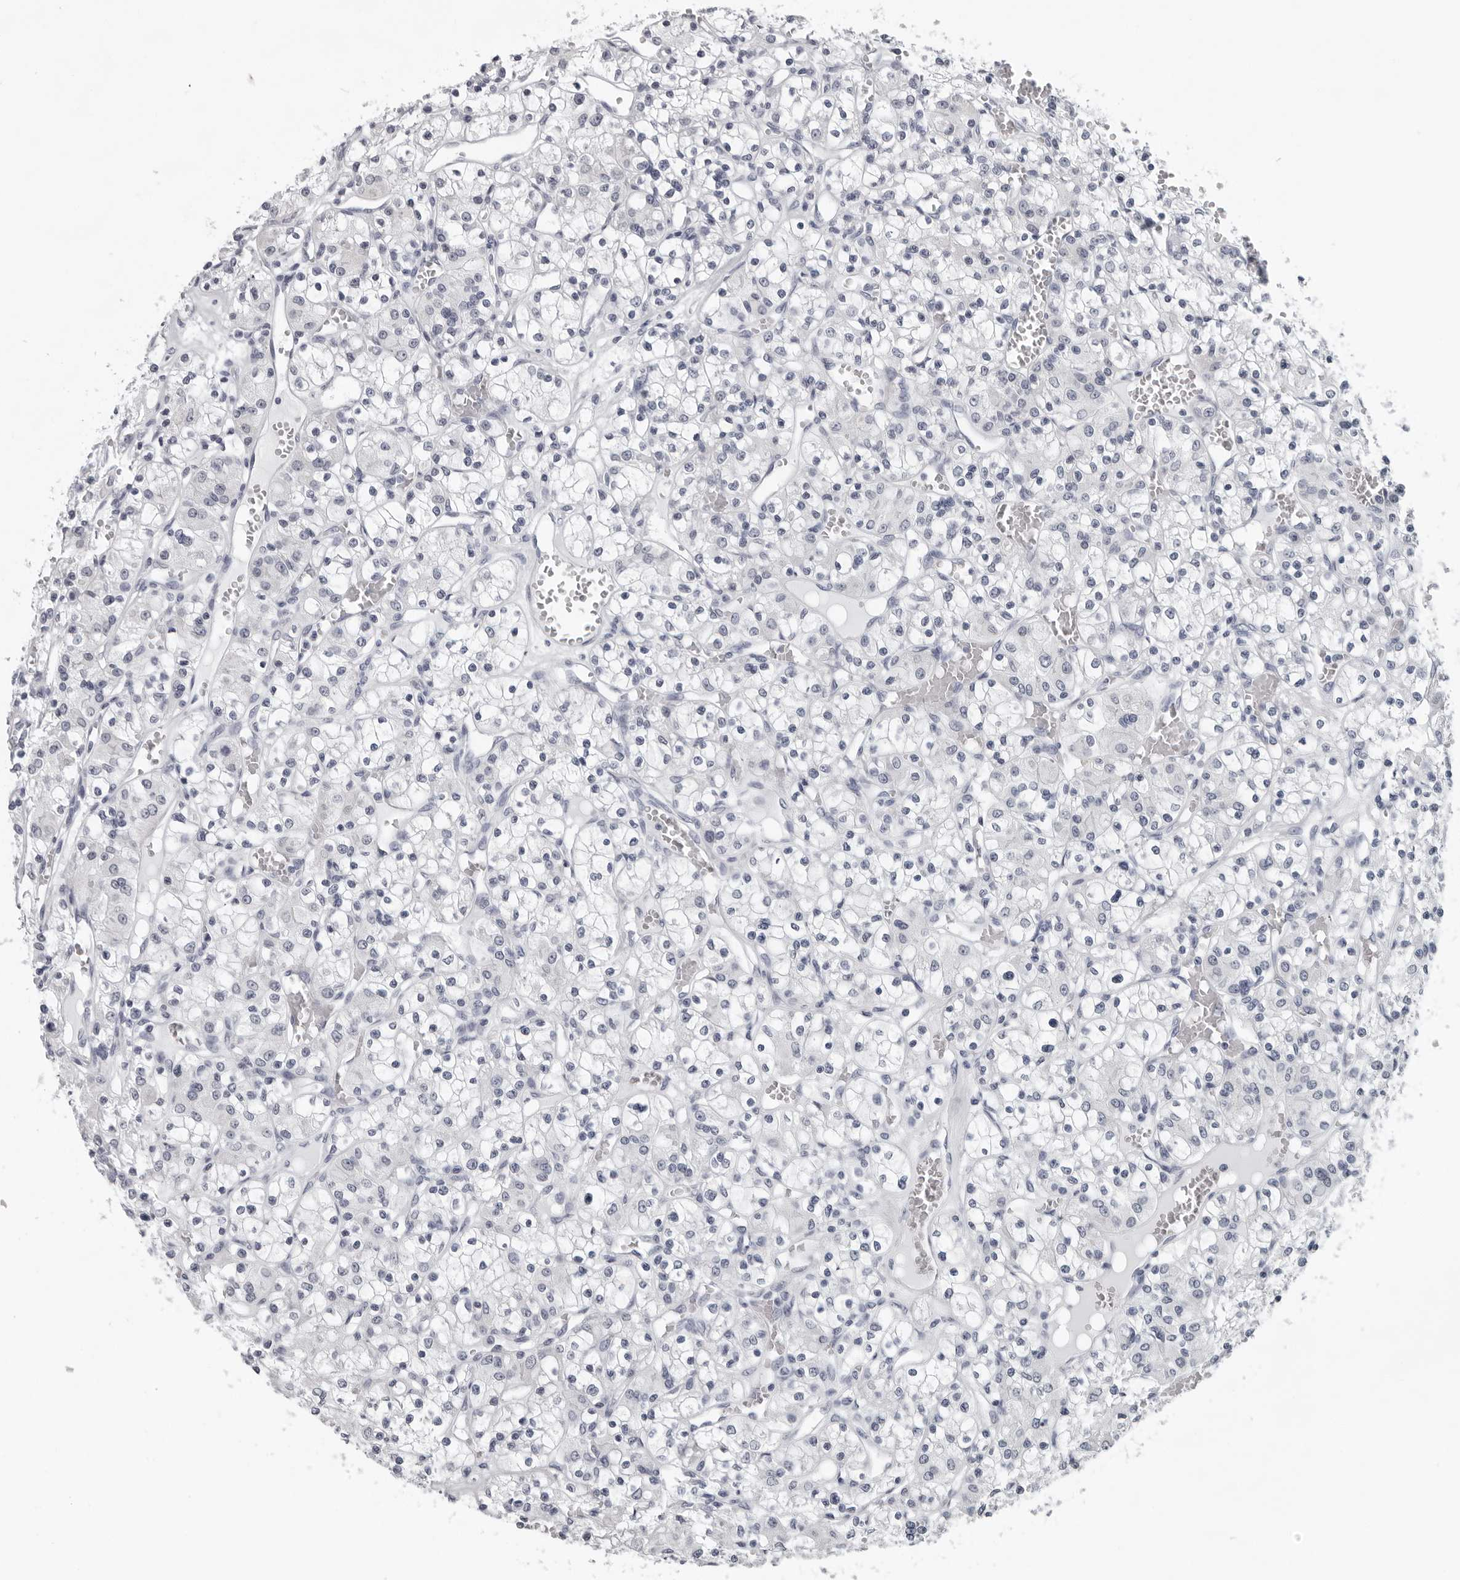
{"staining": {"intensity": "negative", "quantity": "none", "location": "none"}, "tissue": "renal cancer", "cell_type": "Tumor cells", "image_type": "cancer", "snomed": [{"axis": "morphology", "description": "Adenocarcinoma, NOS"}, {"axis": "topography", "description": "Kidney"}], "caption": "A histopathology image of human adenocarcinoma (renal) is negative for staining in tumor cells.", "gene": "CCDC28B", "patient": {"sex": "female", "age": 59}}